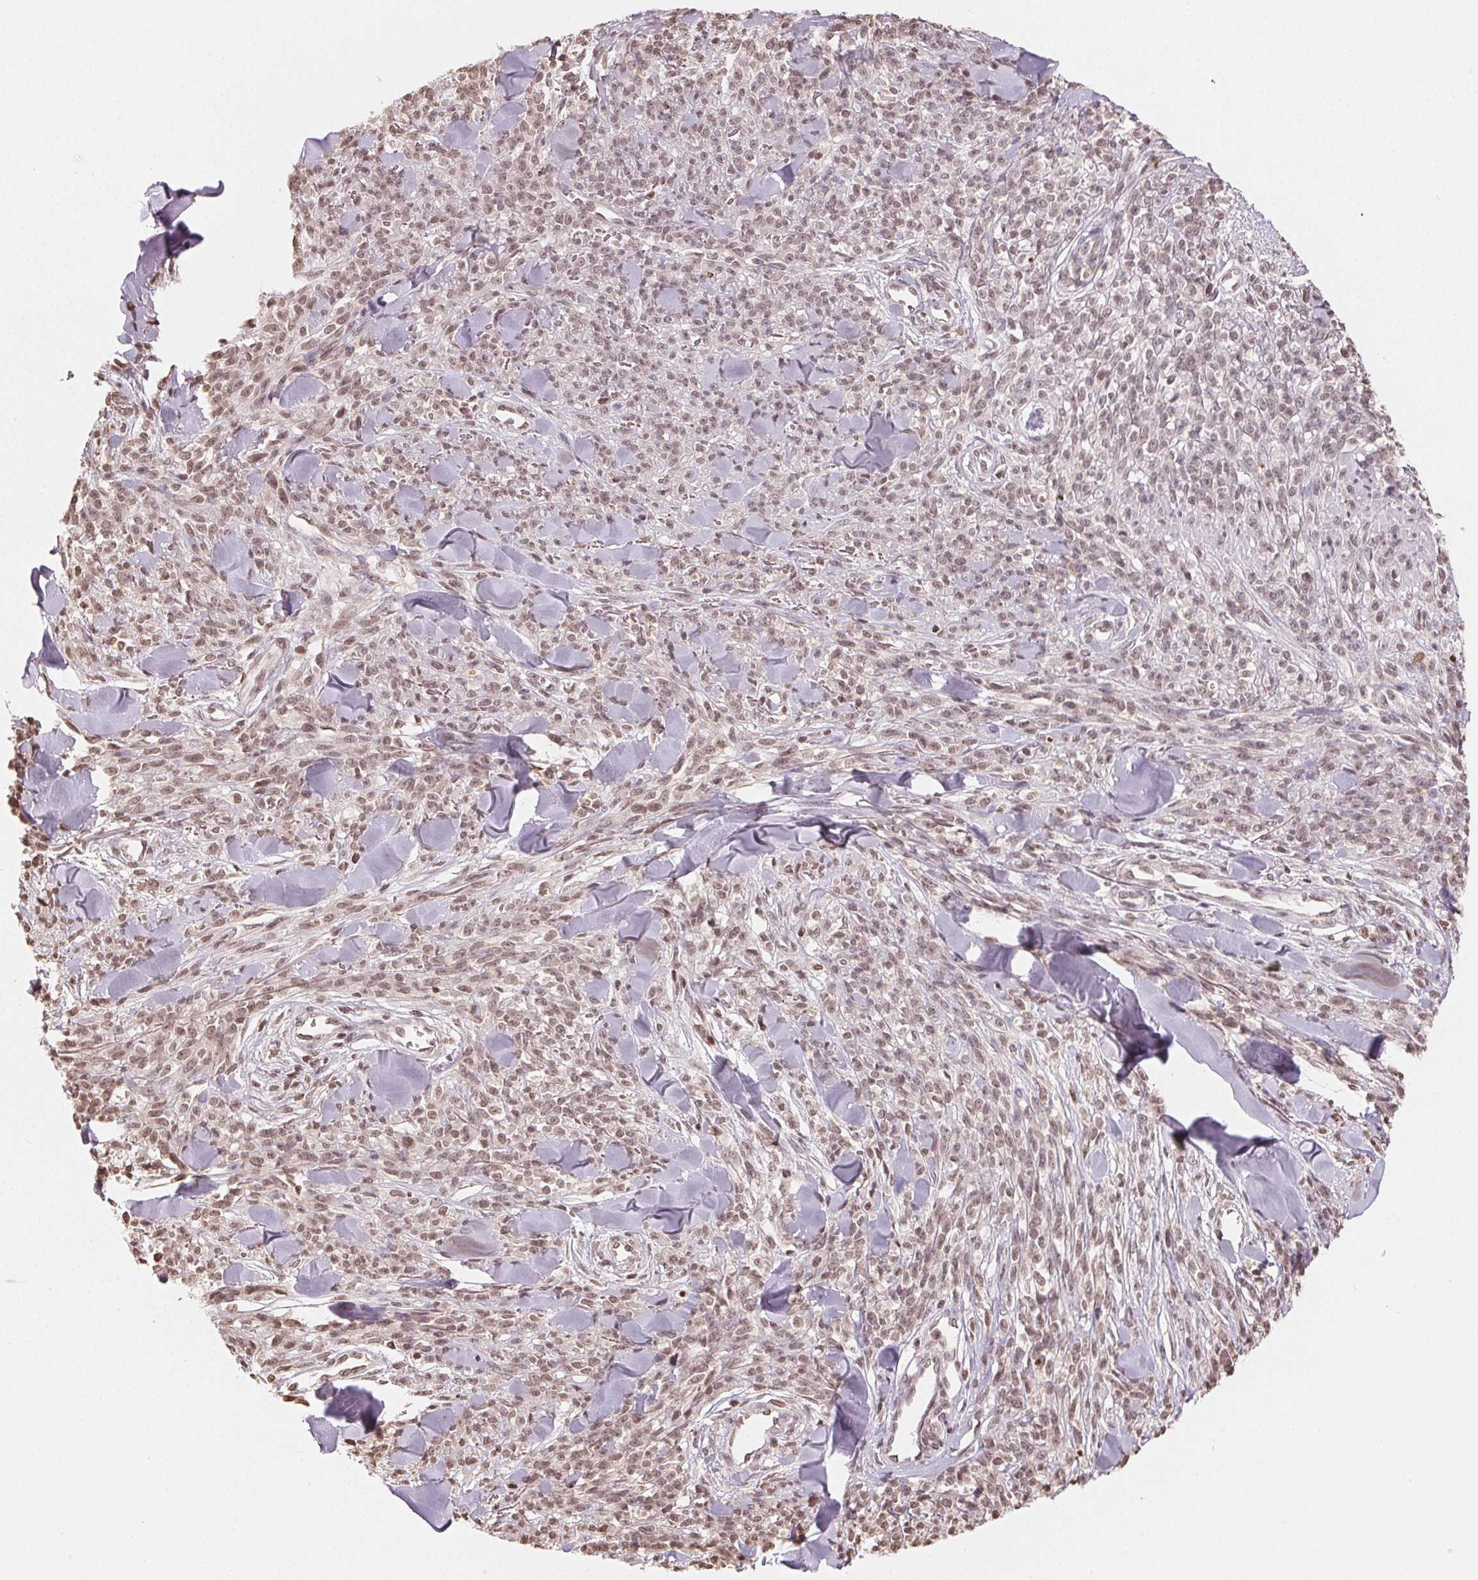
{"staining": {"intensity": "weak", "quantity": ">75%", "location": "nuclear"}, "tissue": "melanoma", "cell_type": "Tumor cells", "image_type": "cancer", "snomed": [{"axis": "morphology", "description": "Malignant melanoma, NOS"}, {"axis": "topography", "description": "Skin"}, {"axis": "topography", "description": "Skin of trunk"}], "caption": "Human melanoma stained for a protein (brown) reveals weak nuclear positive staining in approximately >75% of tumor cells.", "gene": "TBP", "patient": {"sex": "male", "age": 74}}